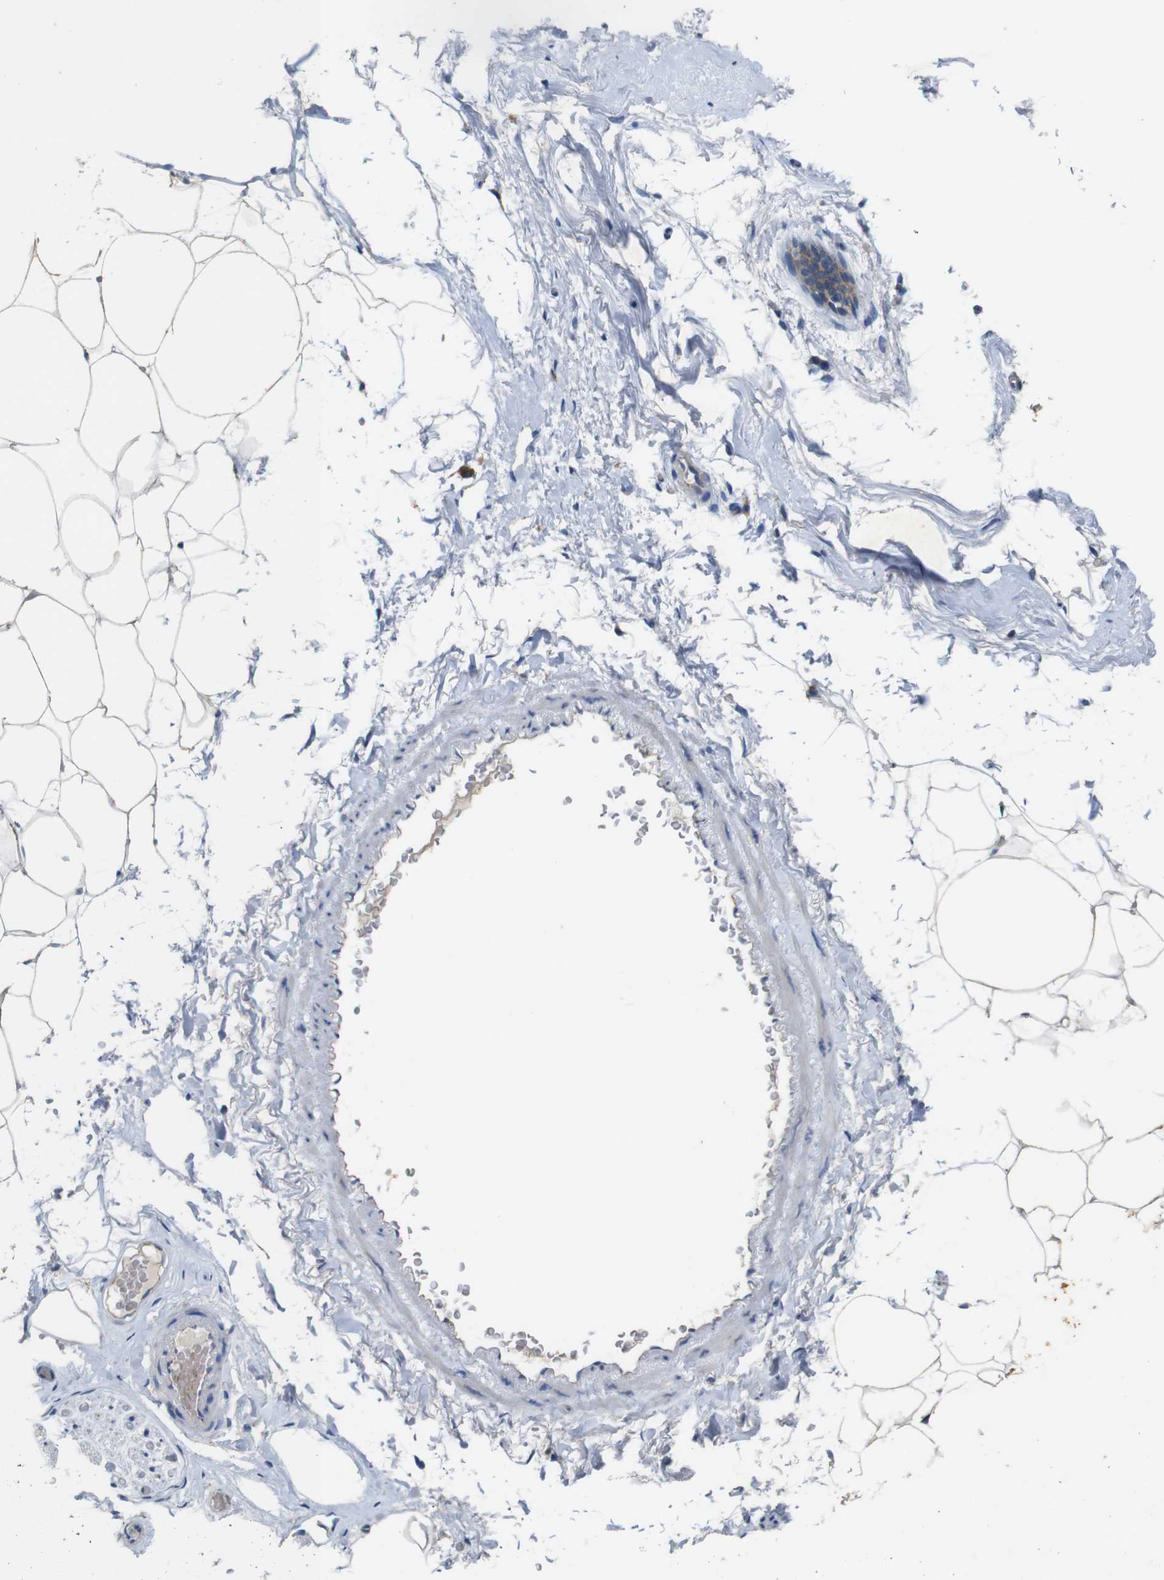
{"staining": {"intensity": "negative", "quantity": "none", "location": "none"}, "tissue": "adipose tissue", "cell_type": "Adipocytes", "image_type": "normal", "snomed": [{"axis": "morphology", "description": "Normal tissue, NOS"}, {"axis": "topography", "description": "Breast"}, {"axis": "topography", "description": "Soft tissue"}], "caption": "A photomicrograph of human adipose tissue is negative for staining in adipocytes. (Brightfield microscopy of DAB IHC at high magnification).", "gene": "NHLRC3", "patient": {"sex": "female", "age": 75}}